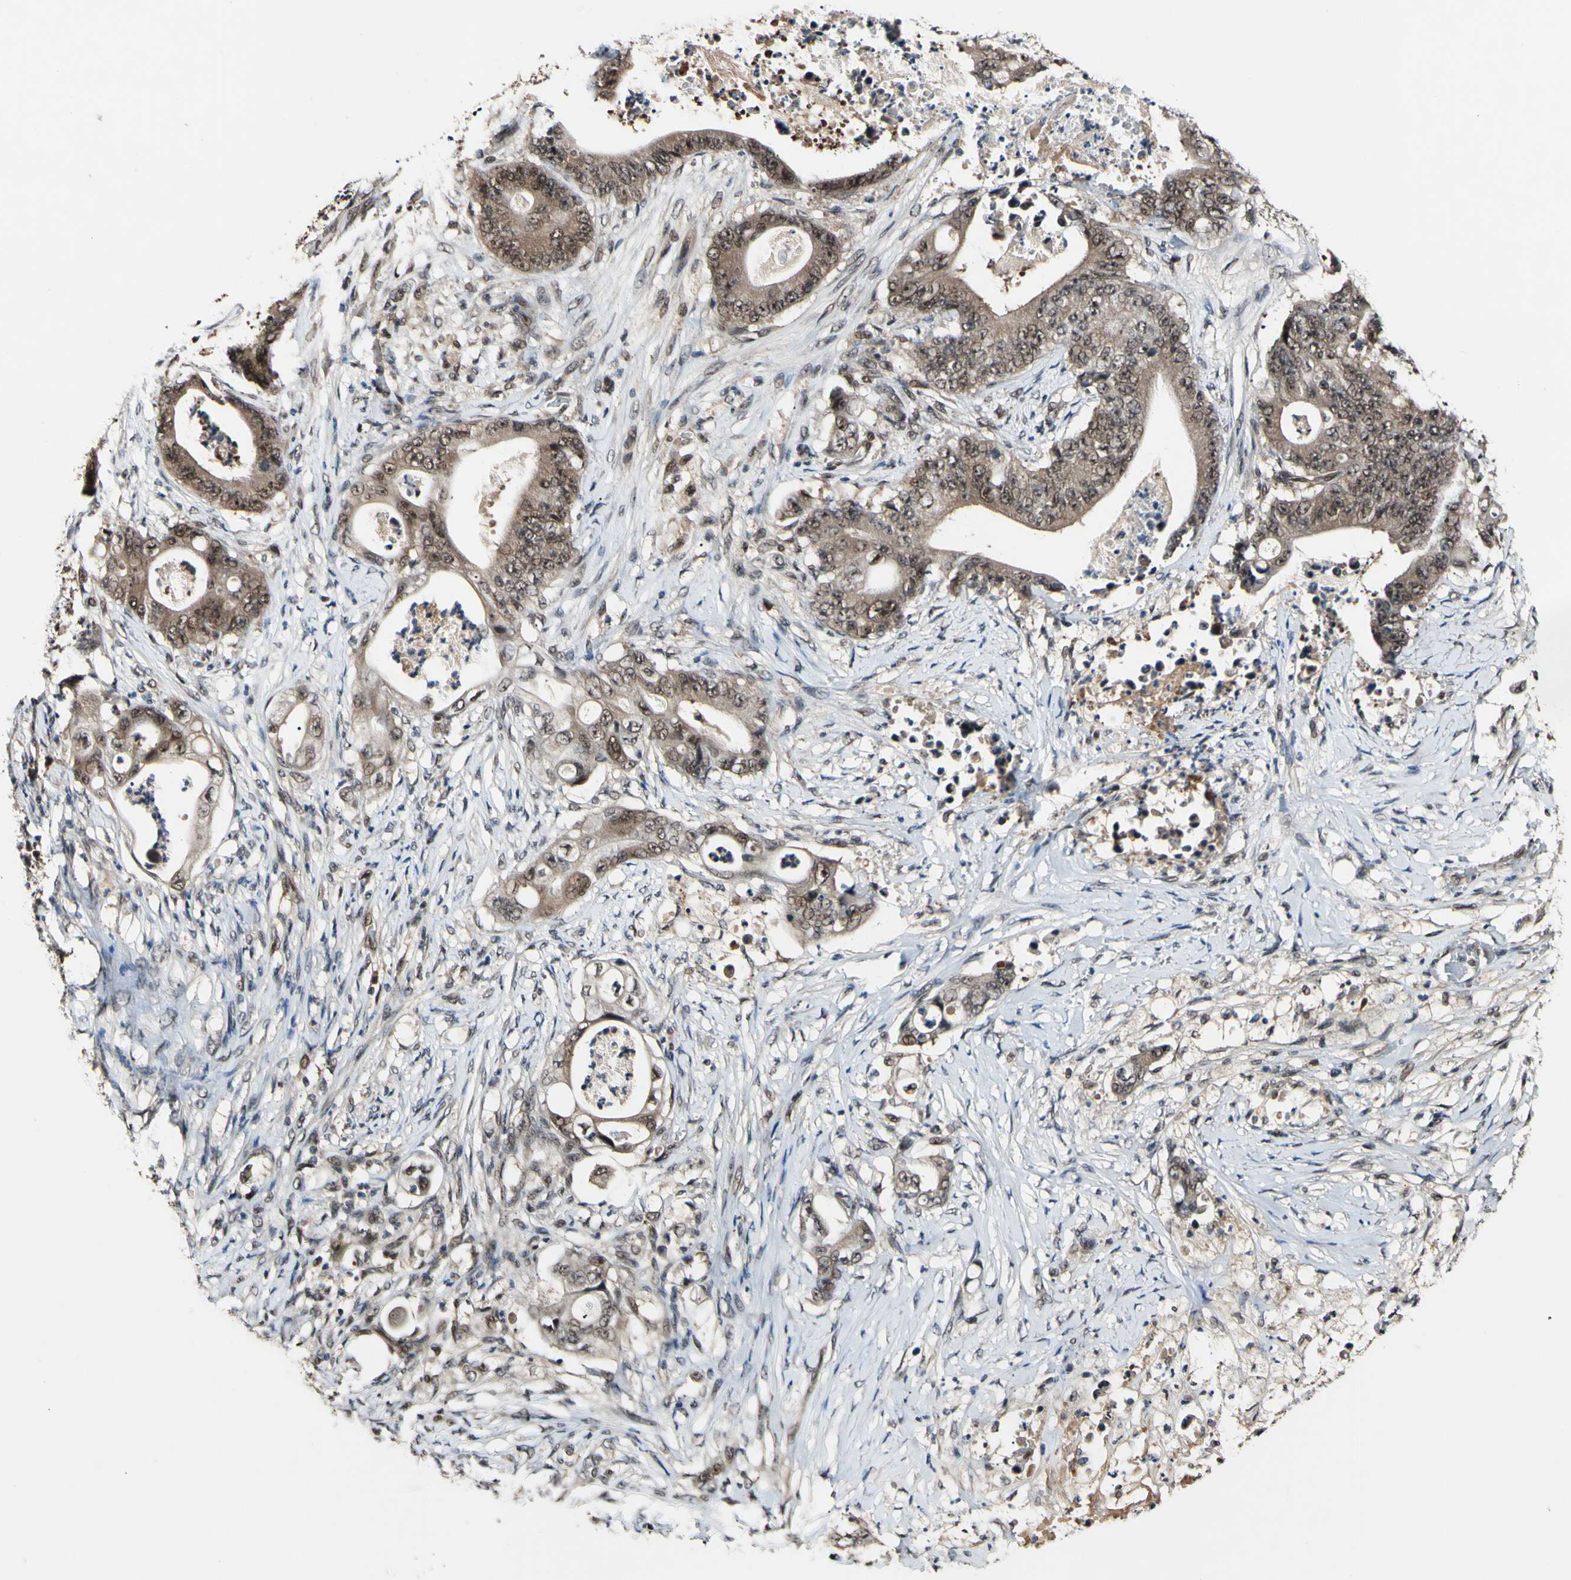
{"staining": {"intensity": "weak", "quantity": ">75%", "location": "cytoplasmic/membranous,nuclear"}, "tissue": "stomach cancer", "cell_type": "Tumor cells", "image_type": "cancer", "snomed": [{"axis": "morphology", "description": "Adenocarcinoma, NOS"}, {"axis": "topography", "description": "Stomach"}], "caption": "Human stomach cancer (adenocarcinoma) stained with a brown dye reveals weak cytoplasmic/membranous and nuclear positive positivity in about >75% of tumor cells.", "gene": "PSMD10", "patient": {"sex": "female", "age": 73}}